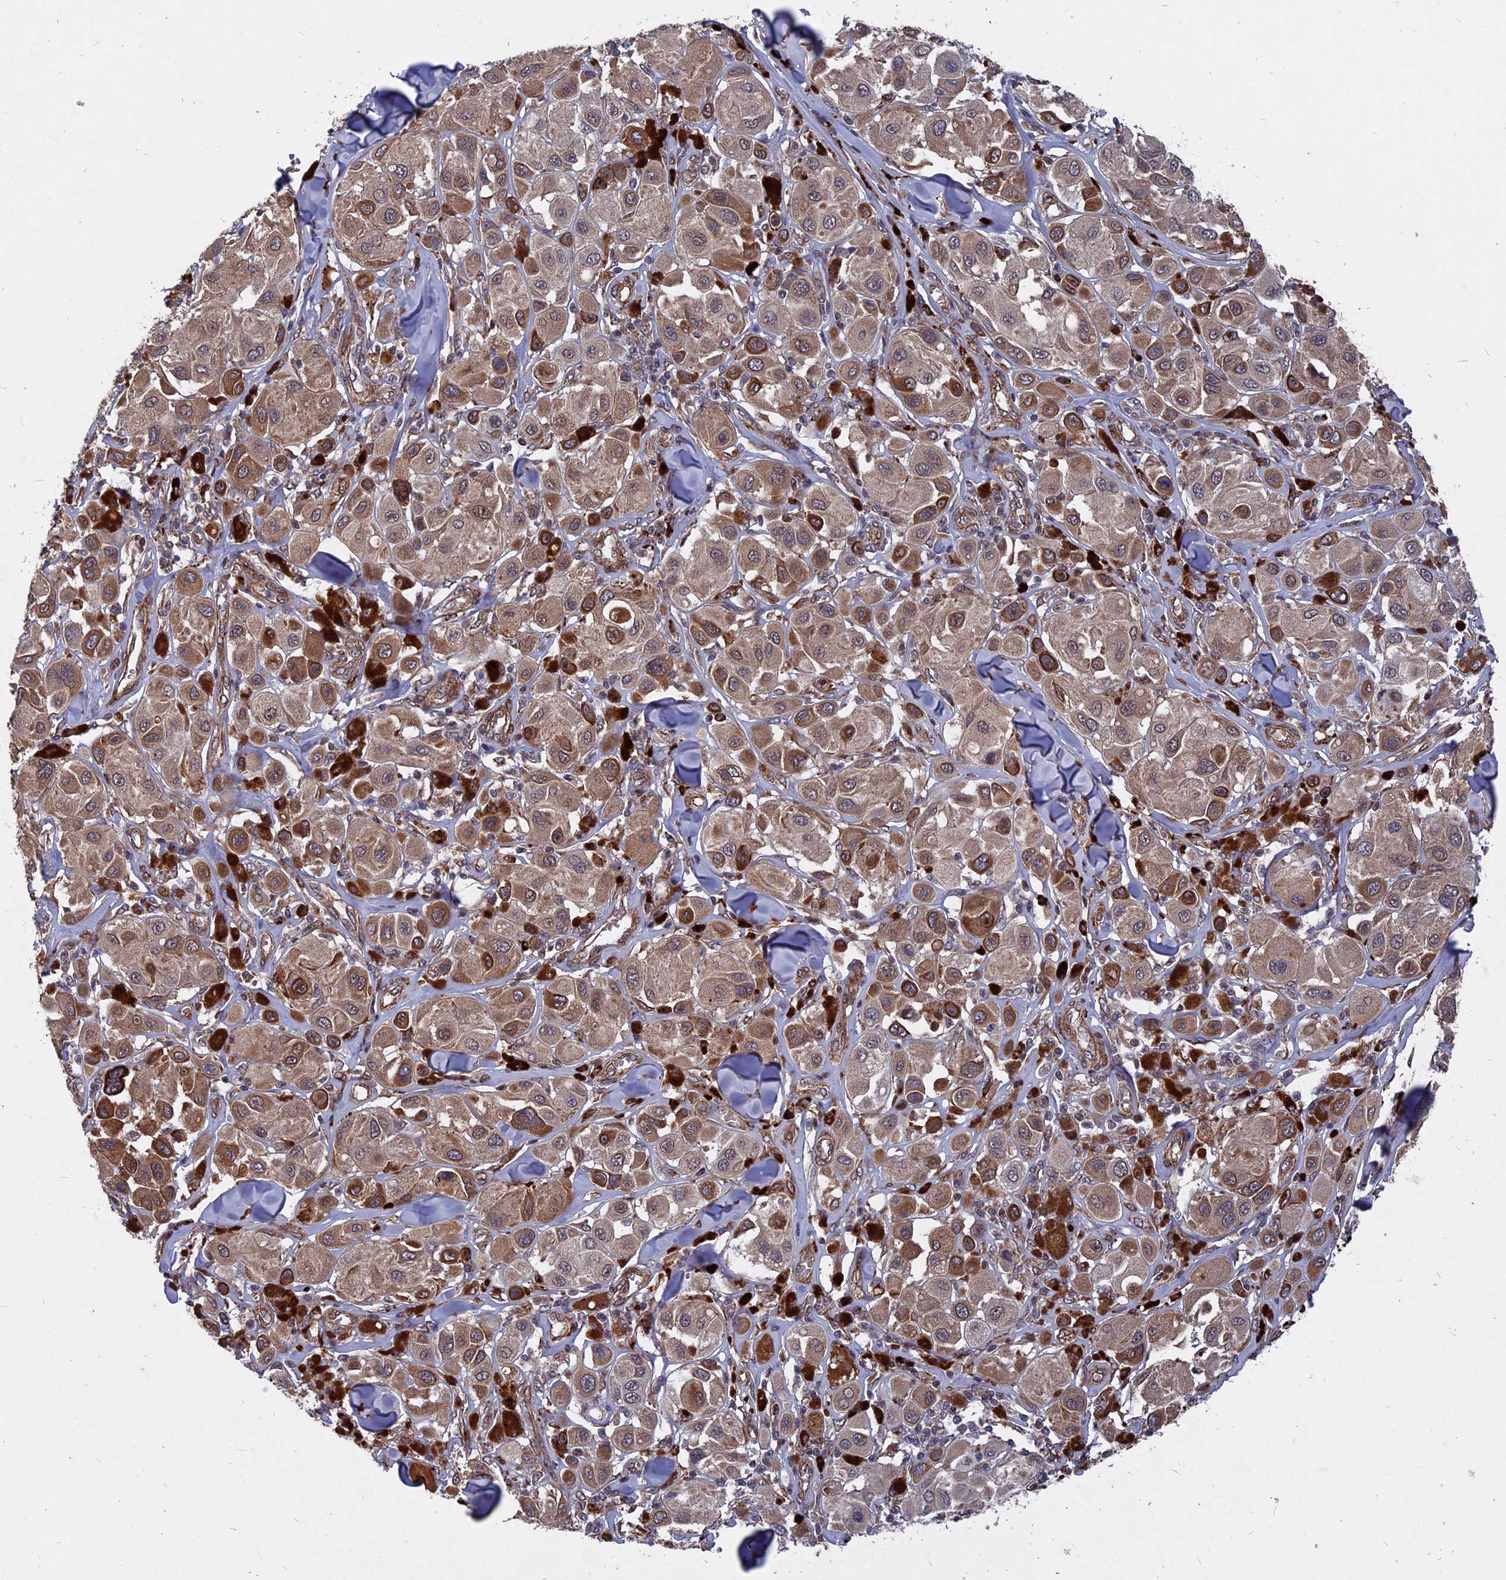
{"staining": {"intensity": "moderate", "quantity": ">75%", "location": "cytoplasmic/membranous"}, "tissue": "melanoma", "cell_type": "Tumor cells", "image_type": "cancer", "snomed": [{"axis": "morphology", "description": "Malignant melanoma, Metastatic site"}, {"axis": "topography", "description": "Skin"}], "caption": "Malignant melanoma (metastatic site) tissue shows moderate cytoplasmic/membranous expression in about >75% of tumor cells, visualized by immunohistochemistry. (Brightfield microscopy of DAB IHC at high magnification).", "gene": "NOSIP", "patient": {"sex": "male", "age": 41}}